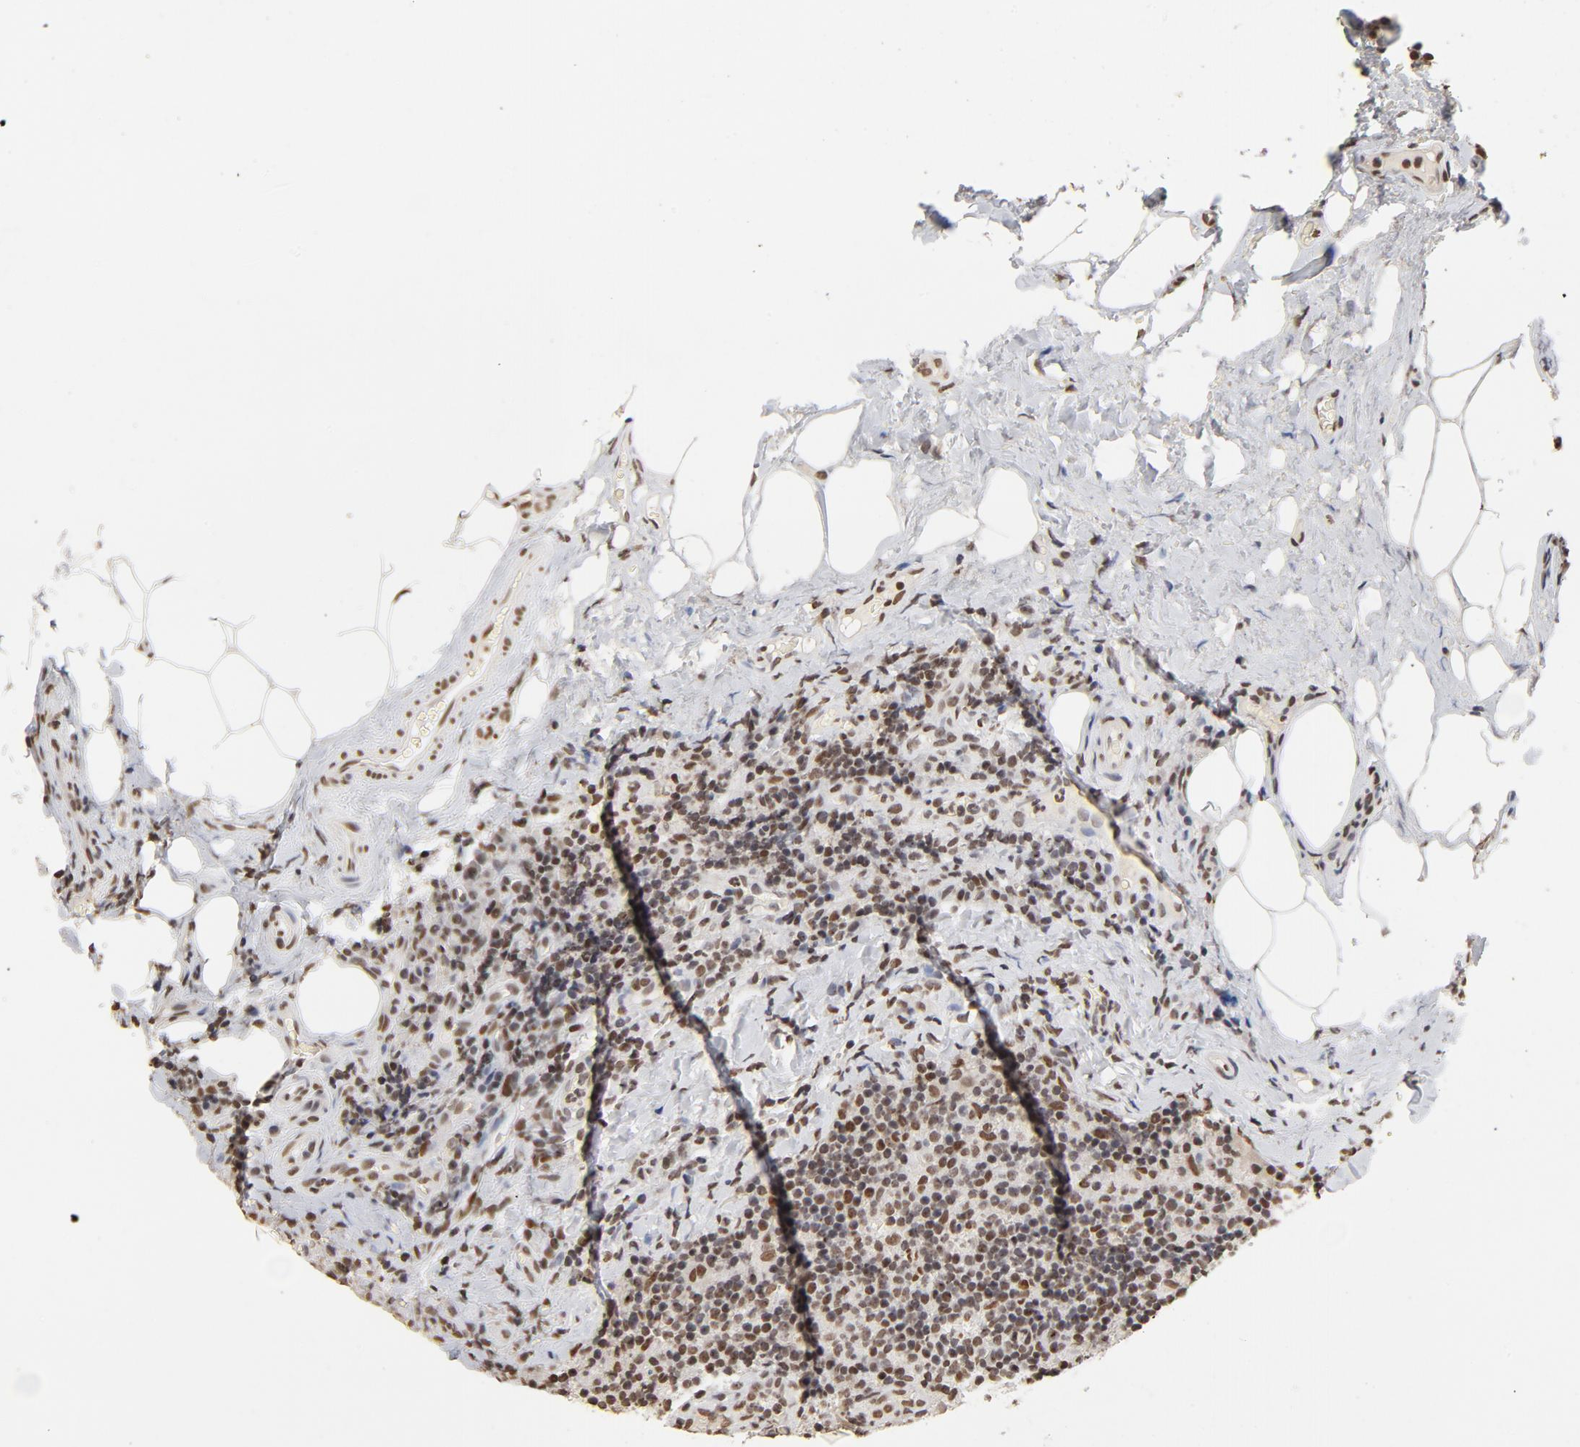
{"staining": {"intensity": "moderate", "quantity": ">75%", "location": "nuclear"}, "tissue": "lymph node", "cell_type": "Germinal center cells", "image_type": "normal", "snomed": [{"axis": "morphology", "description": "Normal tissue, NOS"}, {"axis": "morphology", "description": "Inflammation, NOS"}, {"axis": "topography", "description": "Lymph node"}], "caption": "Germinal center cells display medium levels of moderate nuclear expression in about >75% of cells in normal human lymph node. (DAB (3,3'-diaminobenzidine) = brown stain, brightfield microscopy at high magnification).", "gene": "TP53BP1", "patient": {"sex": "male", "age": 46}}